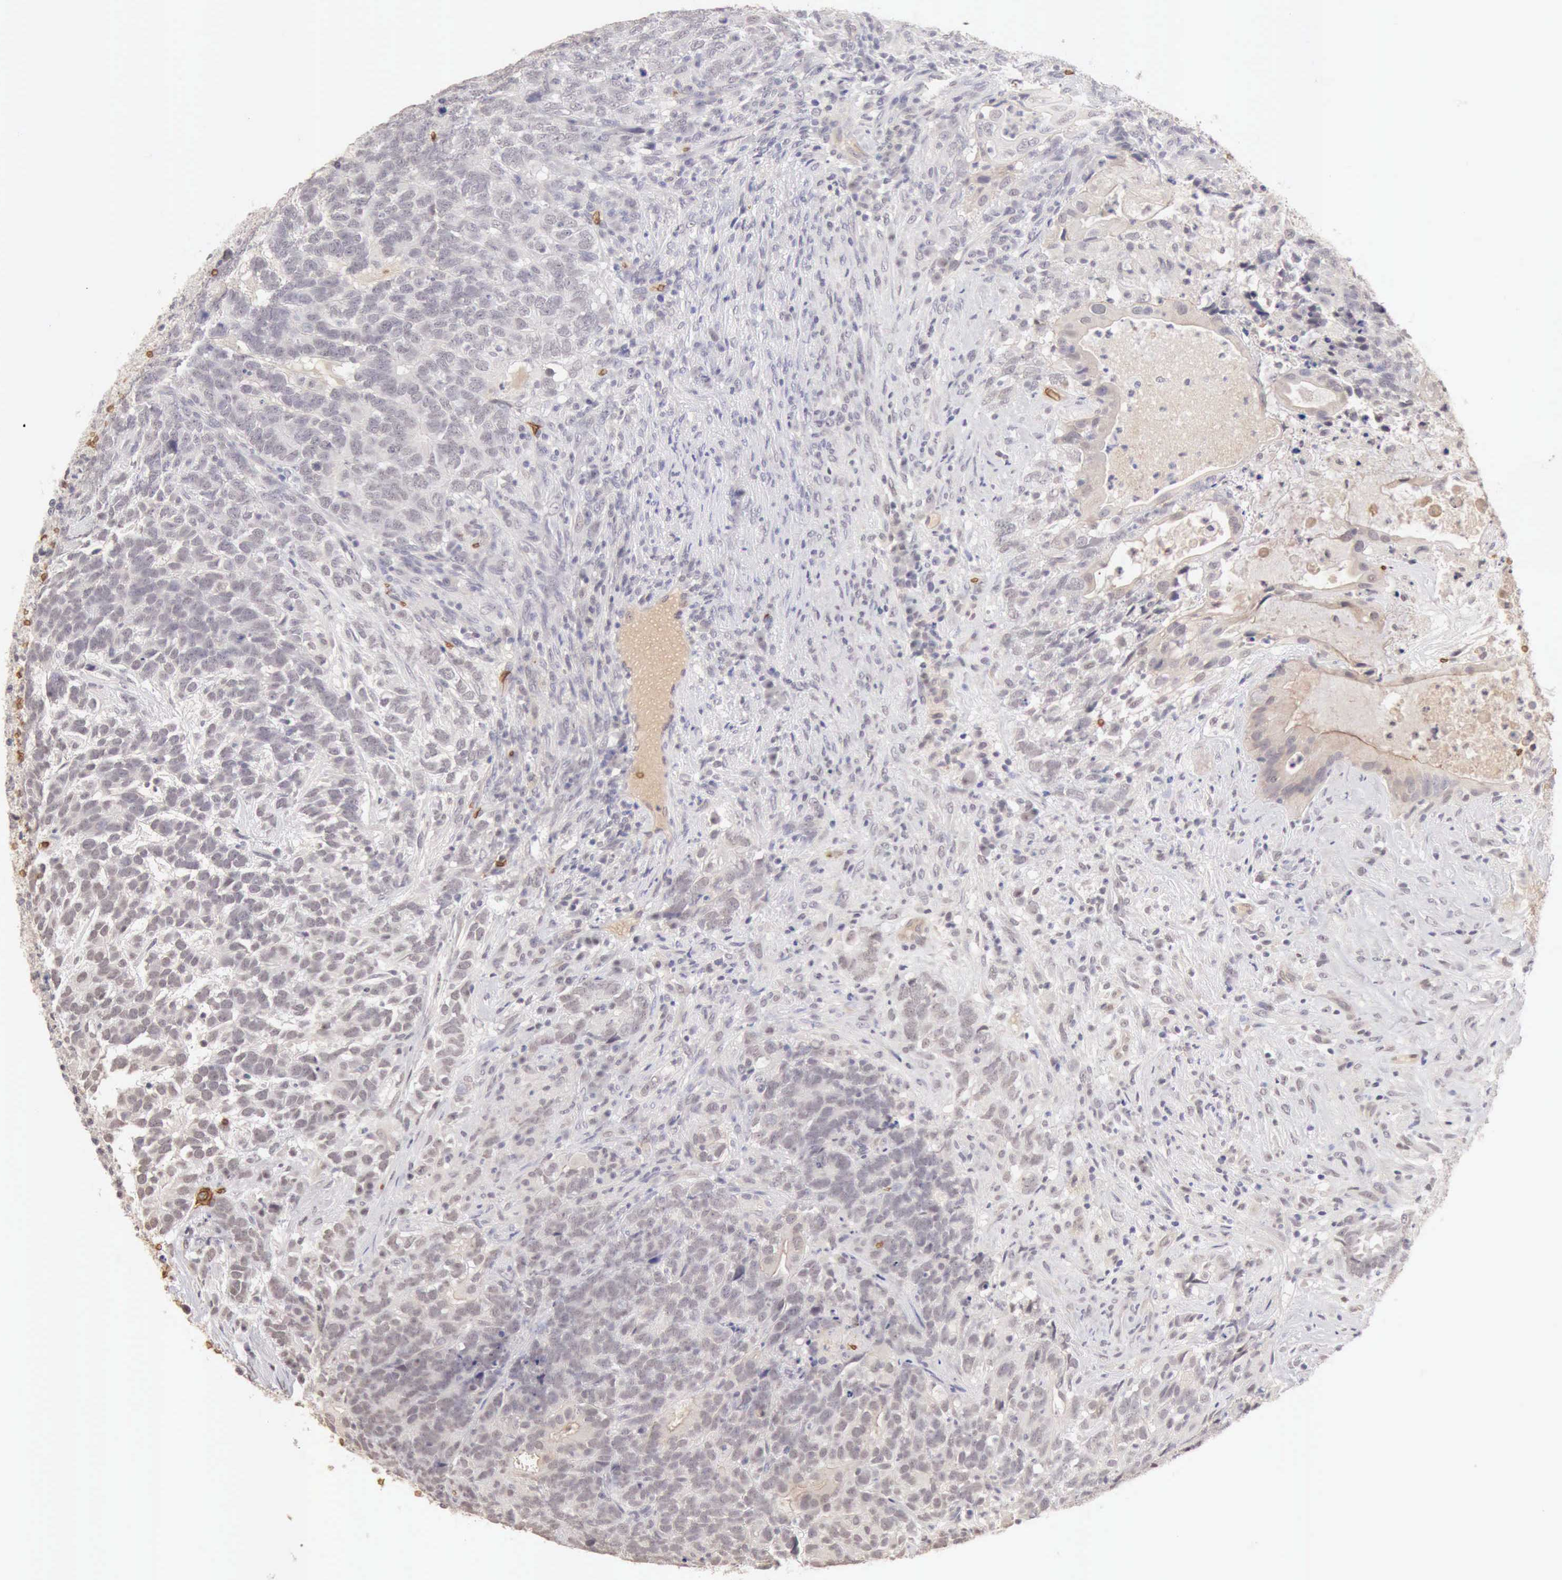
{"staining": {"intensity": "negative", "quantity": "none", "location": "none"}, "tissue": "testis cancer", "cell_type": "Tumor cells", "image_type": "cancer", "snomed": [{"axis": "morphology", "description": "Carcinoma, Embryonal, NOS"}, {"axis": "topography", "description": "Testis"}], "caption": "The micrograph shows no staining of tumor cells in testis cancer.", "gene": "CFI", "patient": {"sex": "male", "age": 26}}